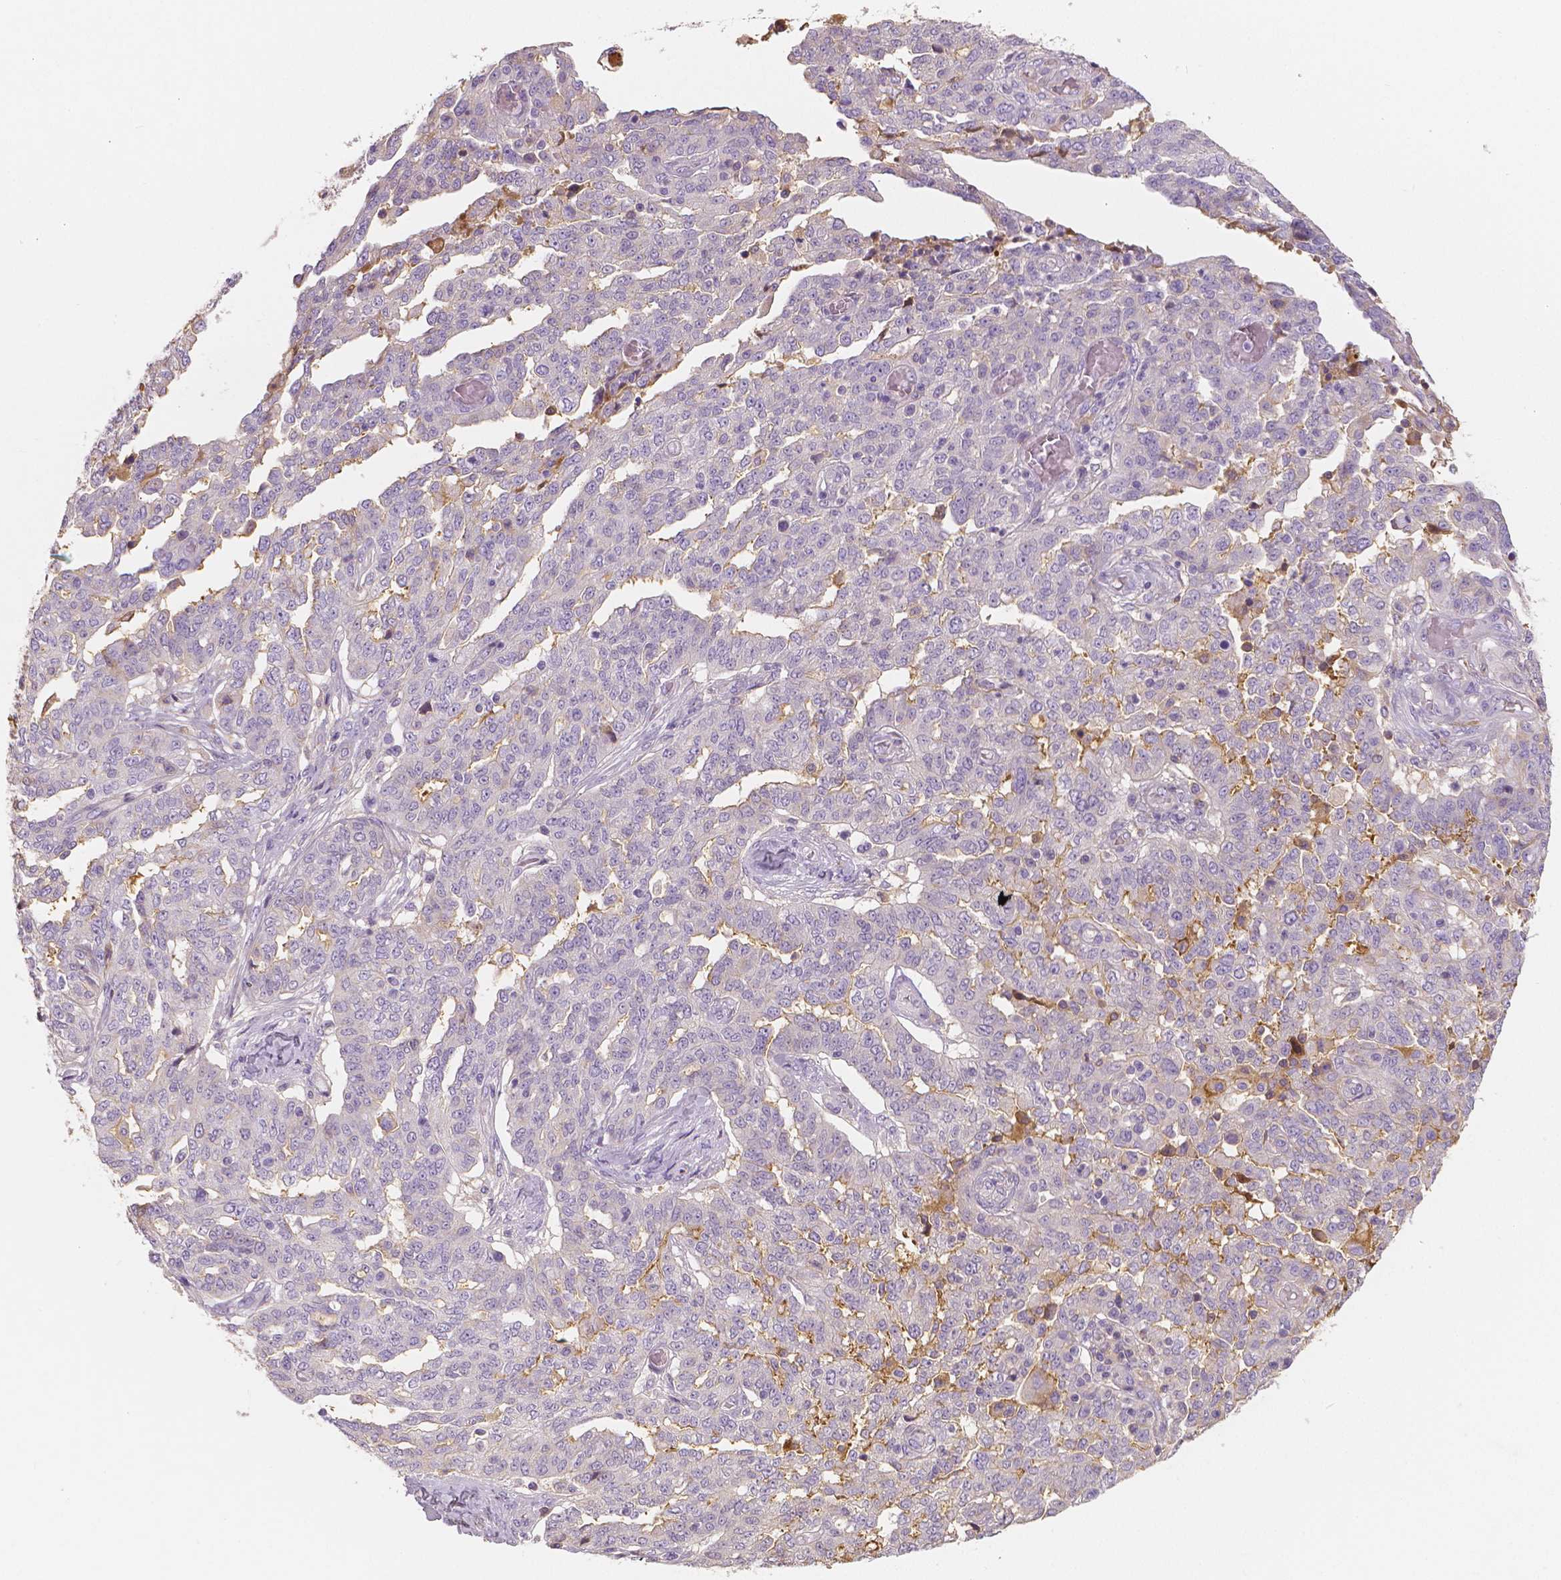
{"staining": {"intensity": "negative", "quantity": "none", "location": "none"}, "tissue": "ovarian cancer", "cell_type": "Tumor cells", "image_type": "cancer", "snomed": [{"axis": "morphology", "description": "Cystadenocarcinoma, serous, NOS"}, {"axis": "topography", "description": "Ovary"}], "caption": "High power microscopy micrograph of an IHC histopathology image of ovarian serous cystadenocarcinoma, revealing no significant positivity in tumor cells.", "gene": "APOA4", "patient": {"sex": "female", "age": 67}}